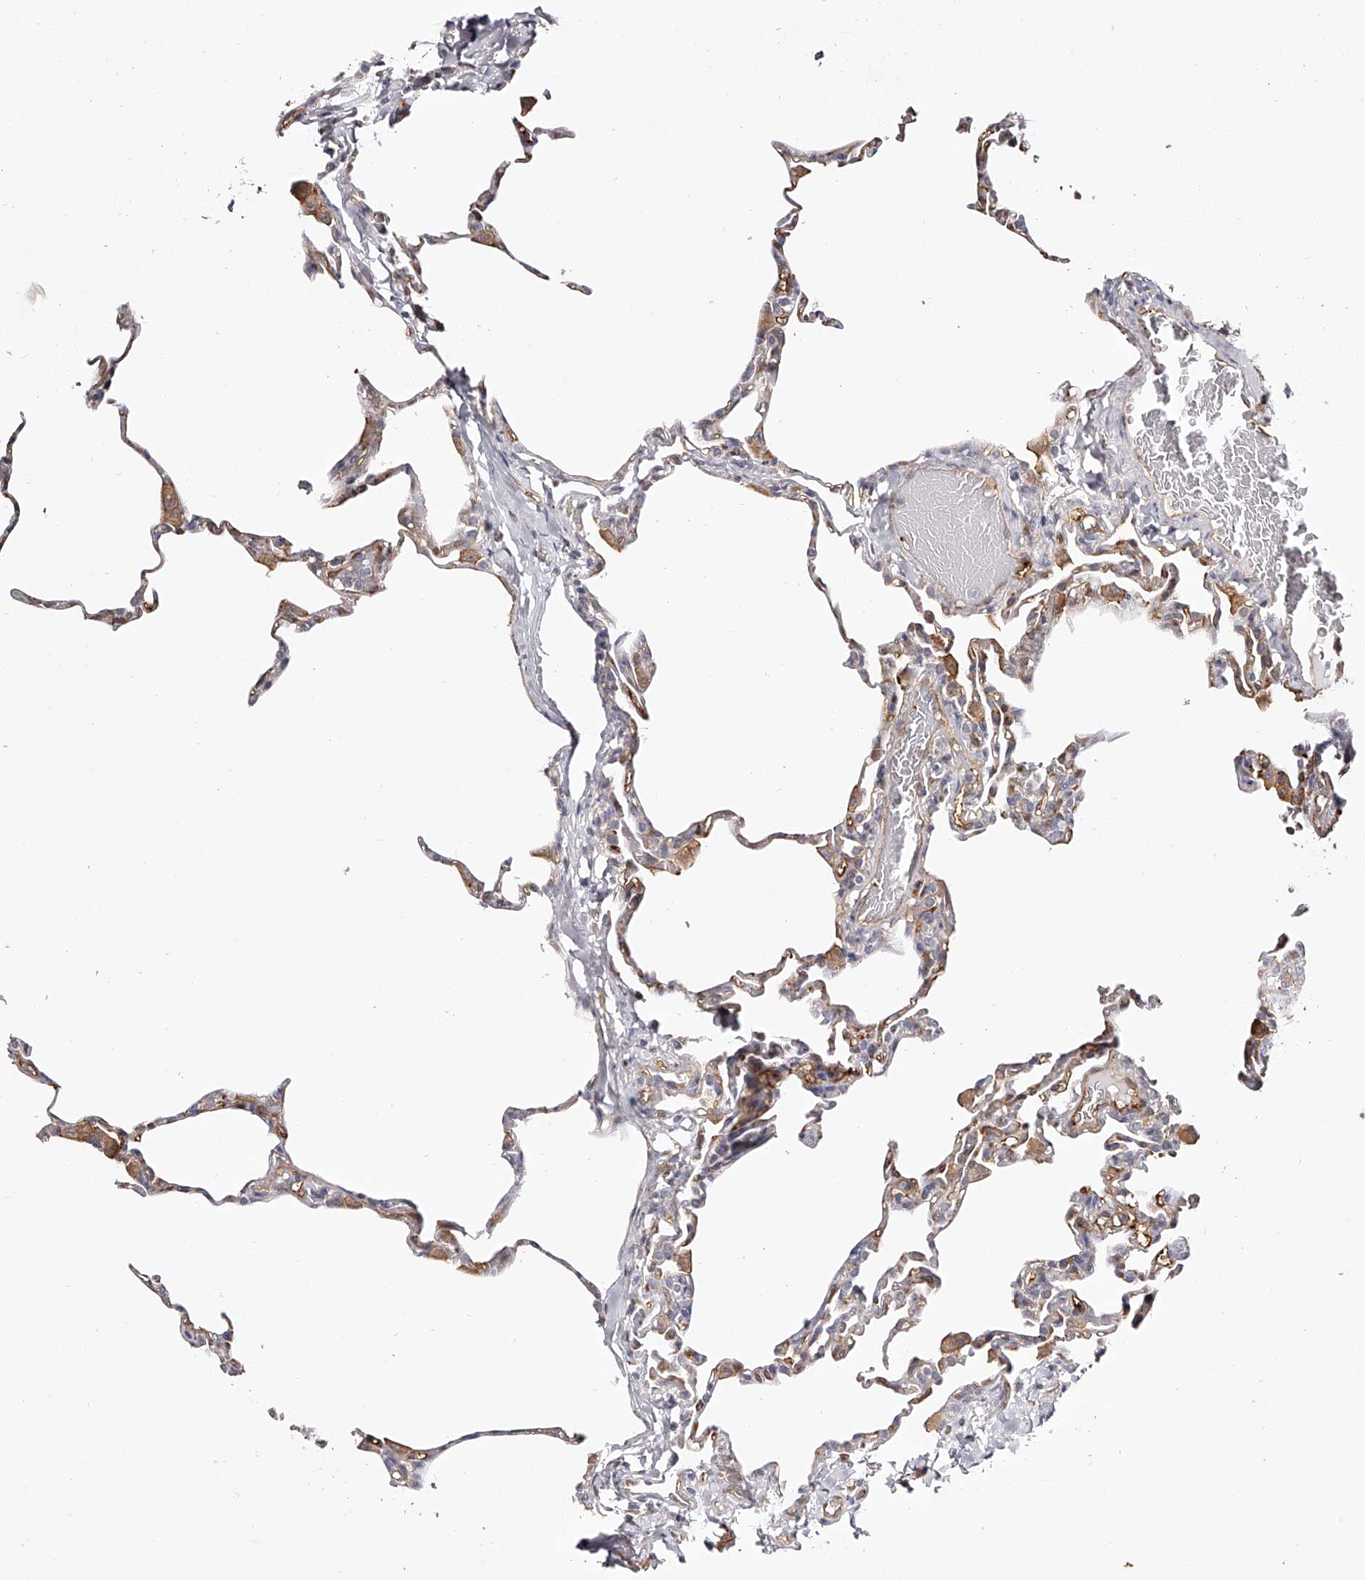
{"staining": {"intensity": "moderate", "quantity": "<25%", "location": "cytoplasmic/membranous"}, "tissue": "lung", "cell_type": "Alveolar cells", "image_type": "normal", "snomed": [{"axis": "morphology", "description": "Normal tissue, NOS"}, {"axis": "topography", "description": "Lung"}], "caption": "IHC micrograph of unremarkable lung: lung stained using immunohistochemistry (IHC) exhibits low levels of moderate protein expression localized specifically in the cytoplasmic/membranous of alveolar cells, appearing as a cytoplasmic/membranous brown color.", "gene": "LAP3", "patient": {"sex": "male", "age": 20}}